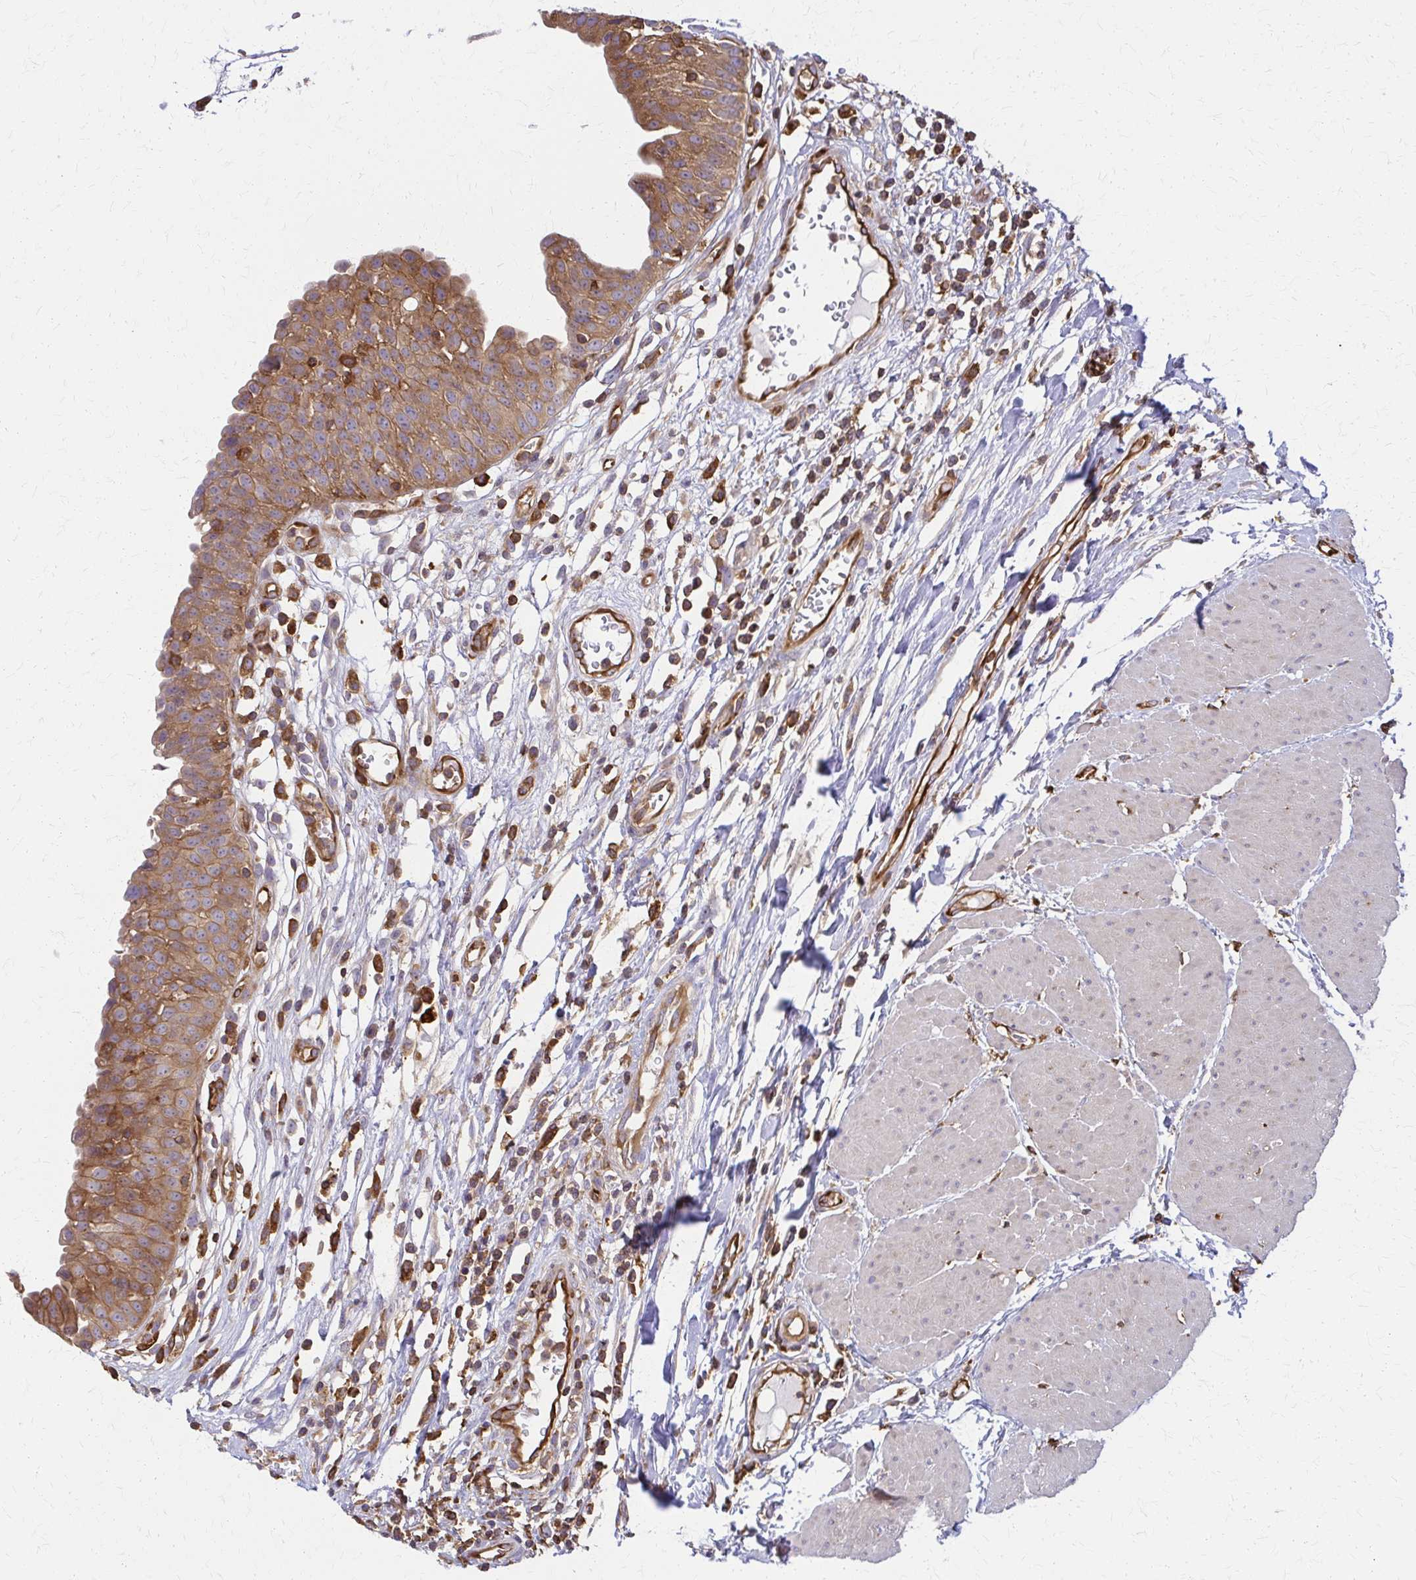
{"staining": {"intensity": "moderate", "quantity": ">75%", "location": "cytoplasmic/membranous"}, "tissue": "urinary bladder", "cell_type": "Urothelial cells", "image_type": "normal", "snomed": [{"axis": "morphology", "description": "Normal tissue, NOS"}, {"axis": "topography", "description": "Urinary bladder"}], "caption": "This photomicrograph shows IHC staining of normal human urinary bladder, with medium moderate cytoplasmic/membranous staining in approximately >75% of urothelial cells.", "gene": "WASF2", "patient": {"sex": "male", "age": 64}}